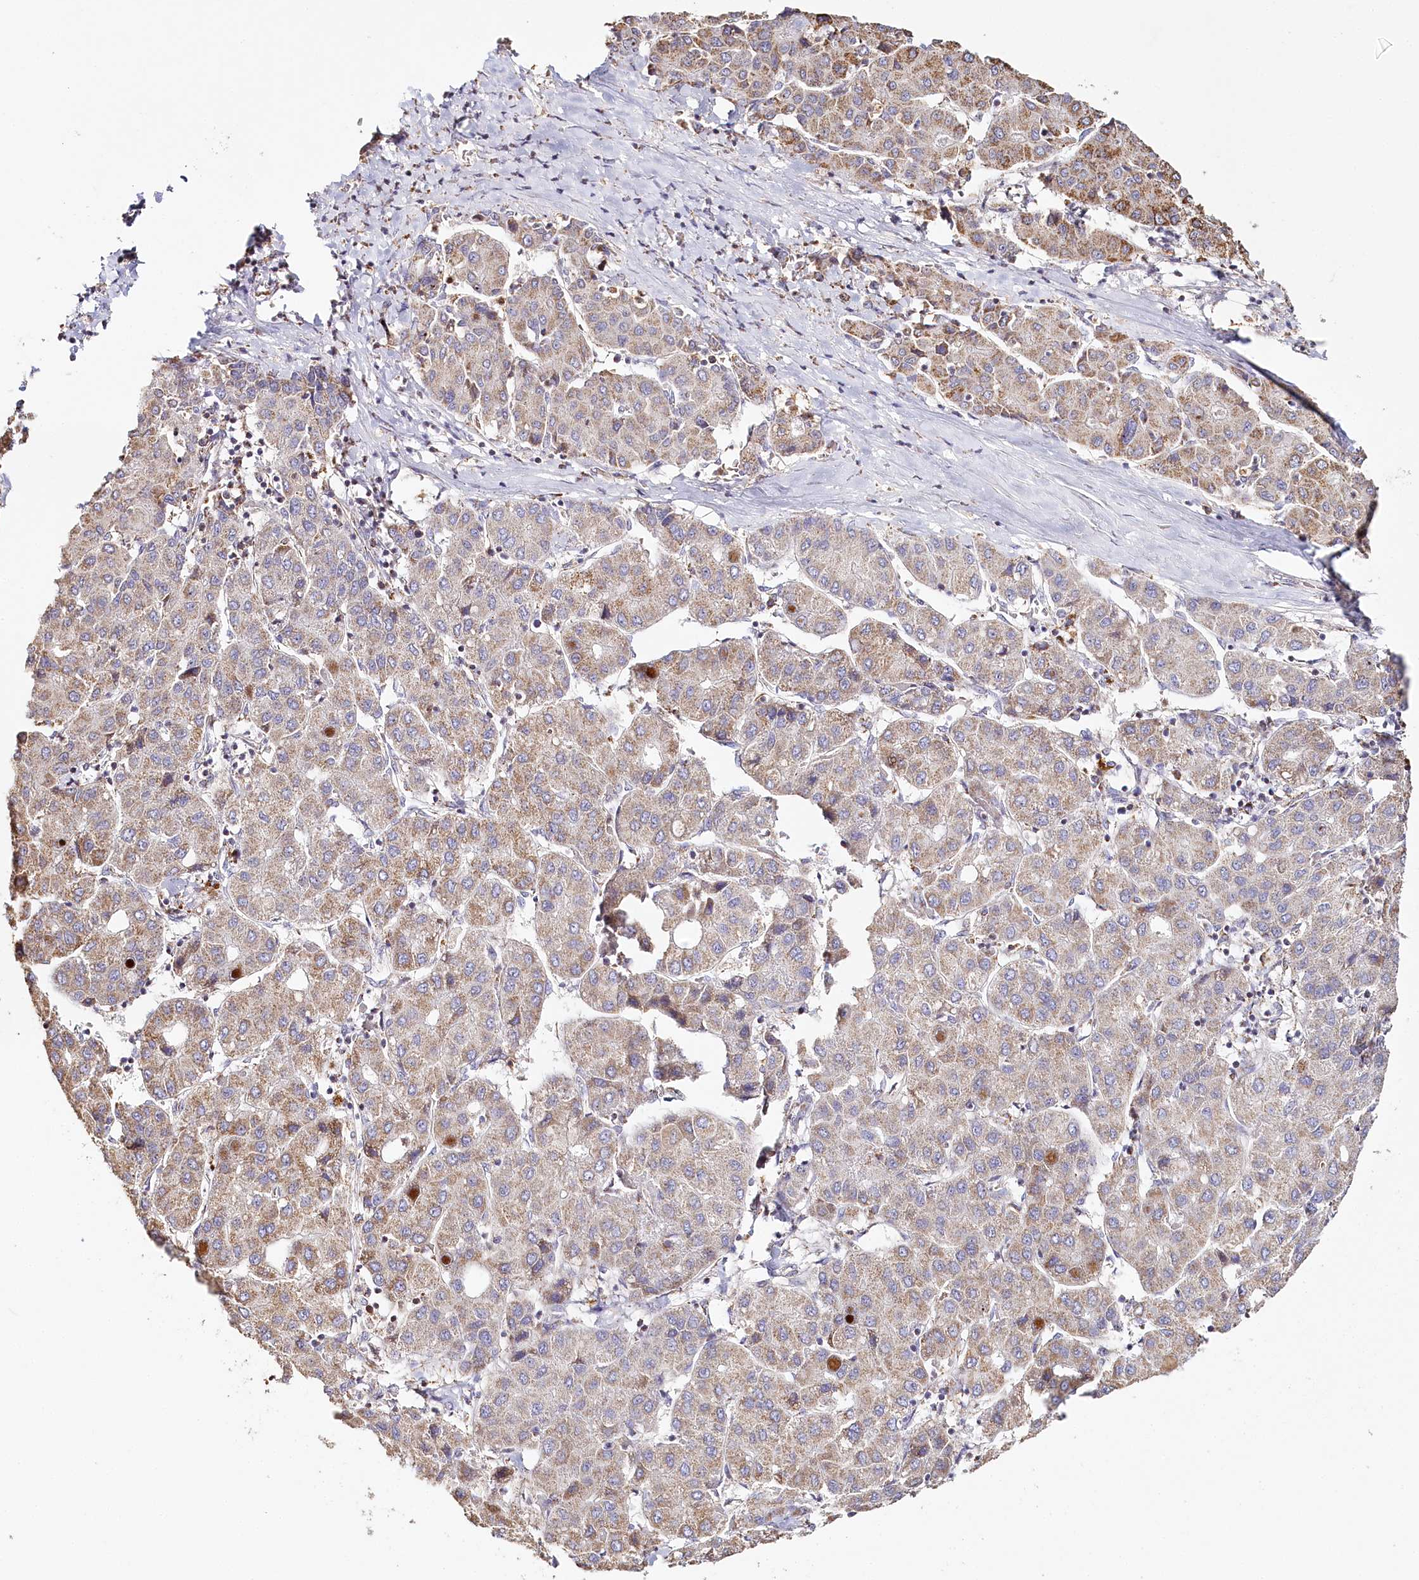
{"staining": {"intensity": "weak", "quantity": "25%-75%", "location": "cytoplasmic/membranous"}, "tissue": "liver cancer", "cell_type": "Tumor cells", "image_type": "cancer", "snomed": [{"axis": "morphology", "description": "Carcinoma, Hepatocellular, NOS"}, {"axis": "topography", "description": "Liver"}], "caption": "Immunohistochemical staining of liver cancer (hepatocellular carcinoma) exhibits low levels of weak cytoplasmic/membranous protein positivity in about 25%-75% of tumor cells.", "gene": "MMP25", "patient": {"sex": "male", "age": 65}}